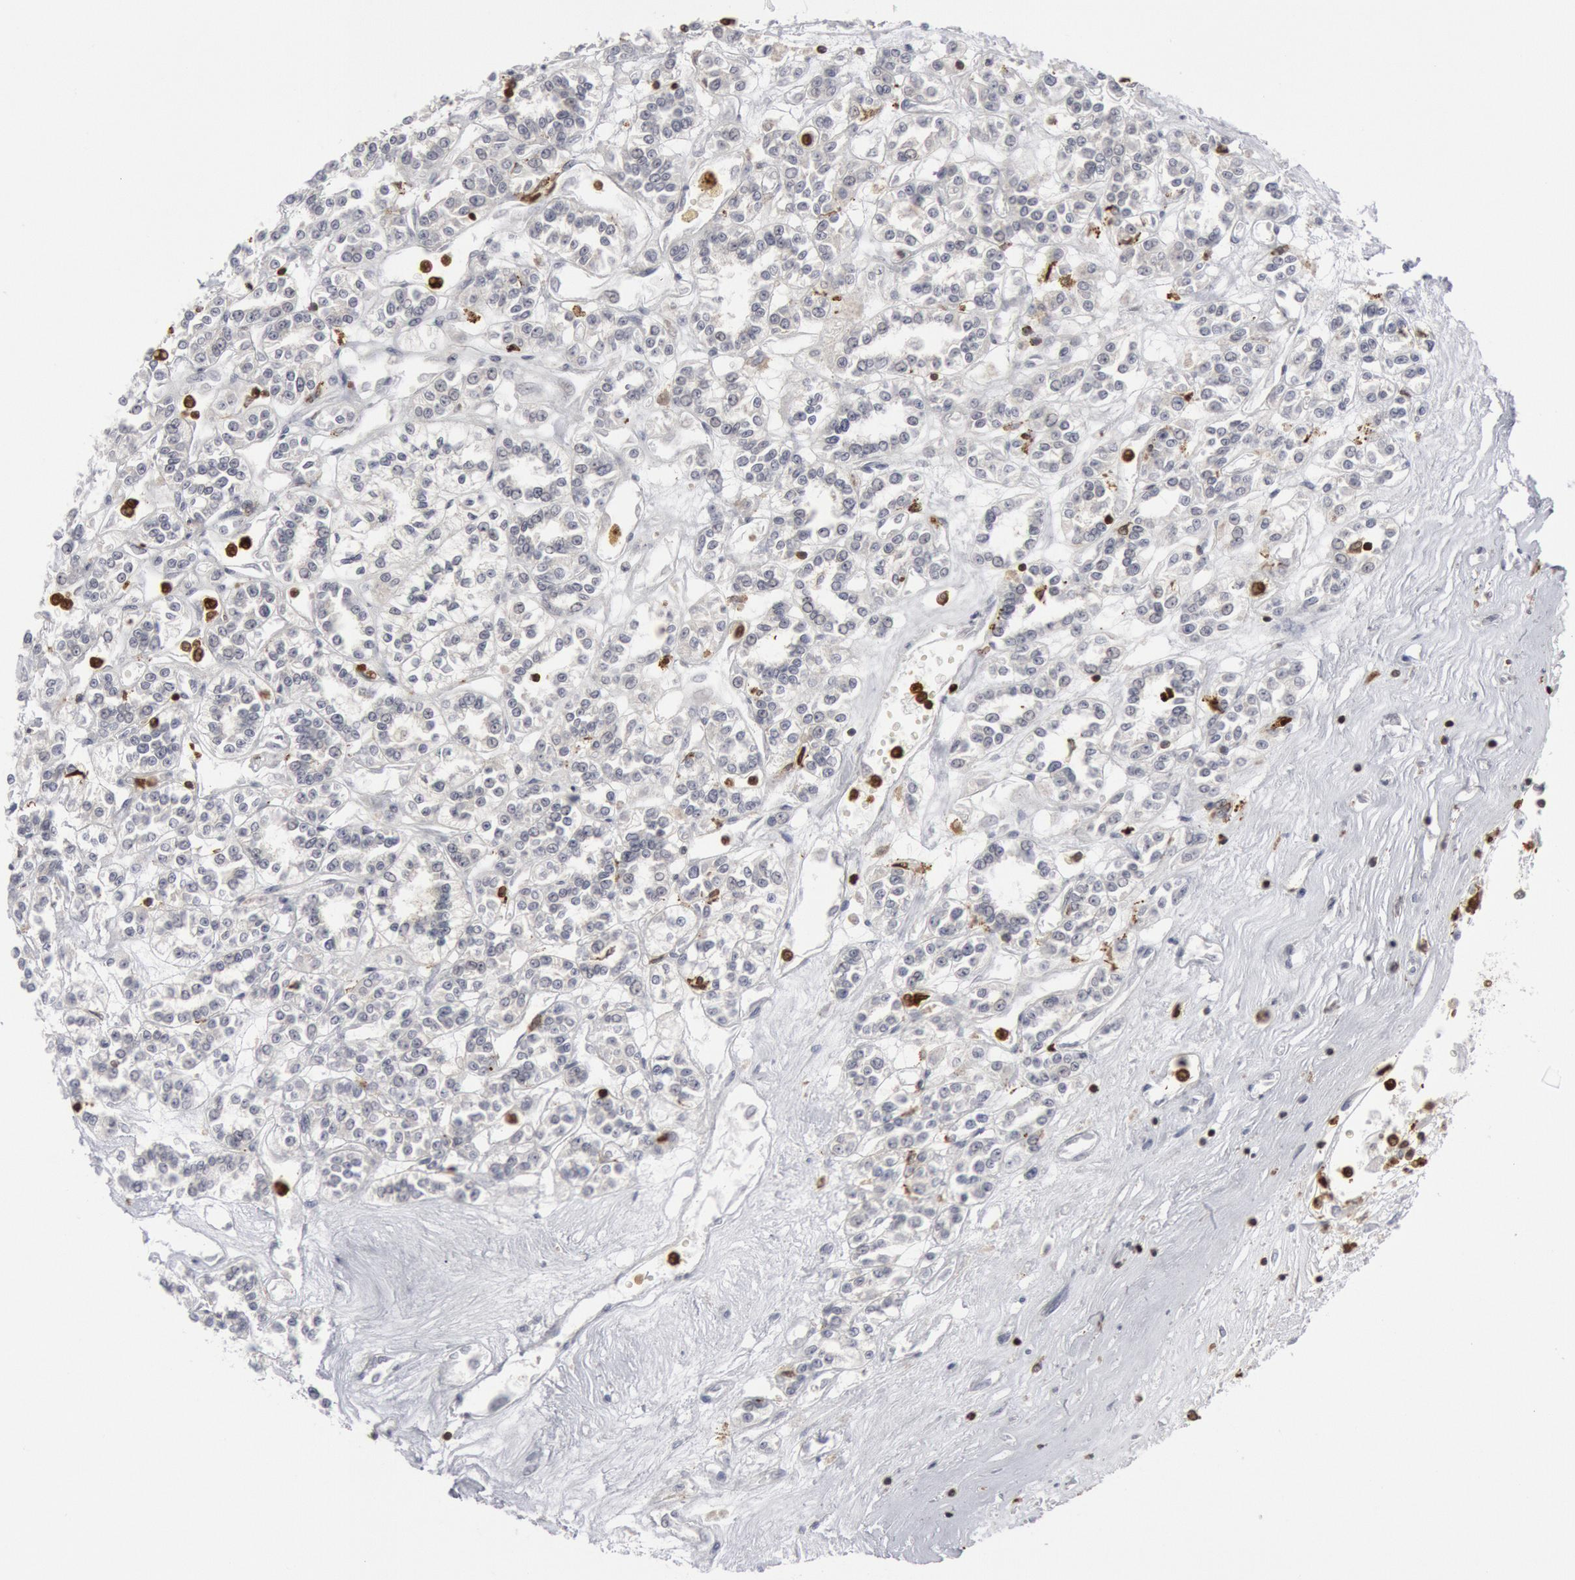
{"staining": {"intensity": "negative", "quantity": "none", "location": "none"}, "tissue": "renal cancer", "cell_type": "Tumor cells", "image_type": "cancer", "snomed": [{"axis": "morphology", "description": "Adenocarcinoma, NOS"}, {"axis": "topography", "description": "Kidney"}], "caption": "Immunohistochemical staining of human adenocarcinoma (renal) reveals no significant positivity in tumor cells.", "gene": "PTPN6", "patient": {"sex": "female", "age": 76}}